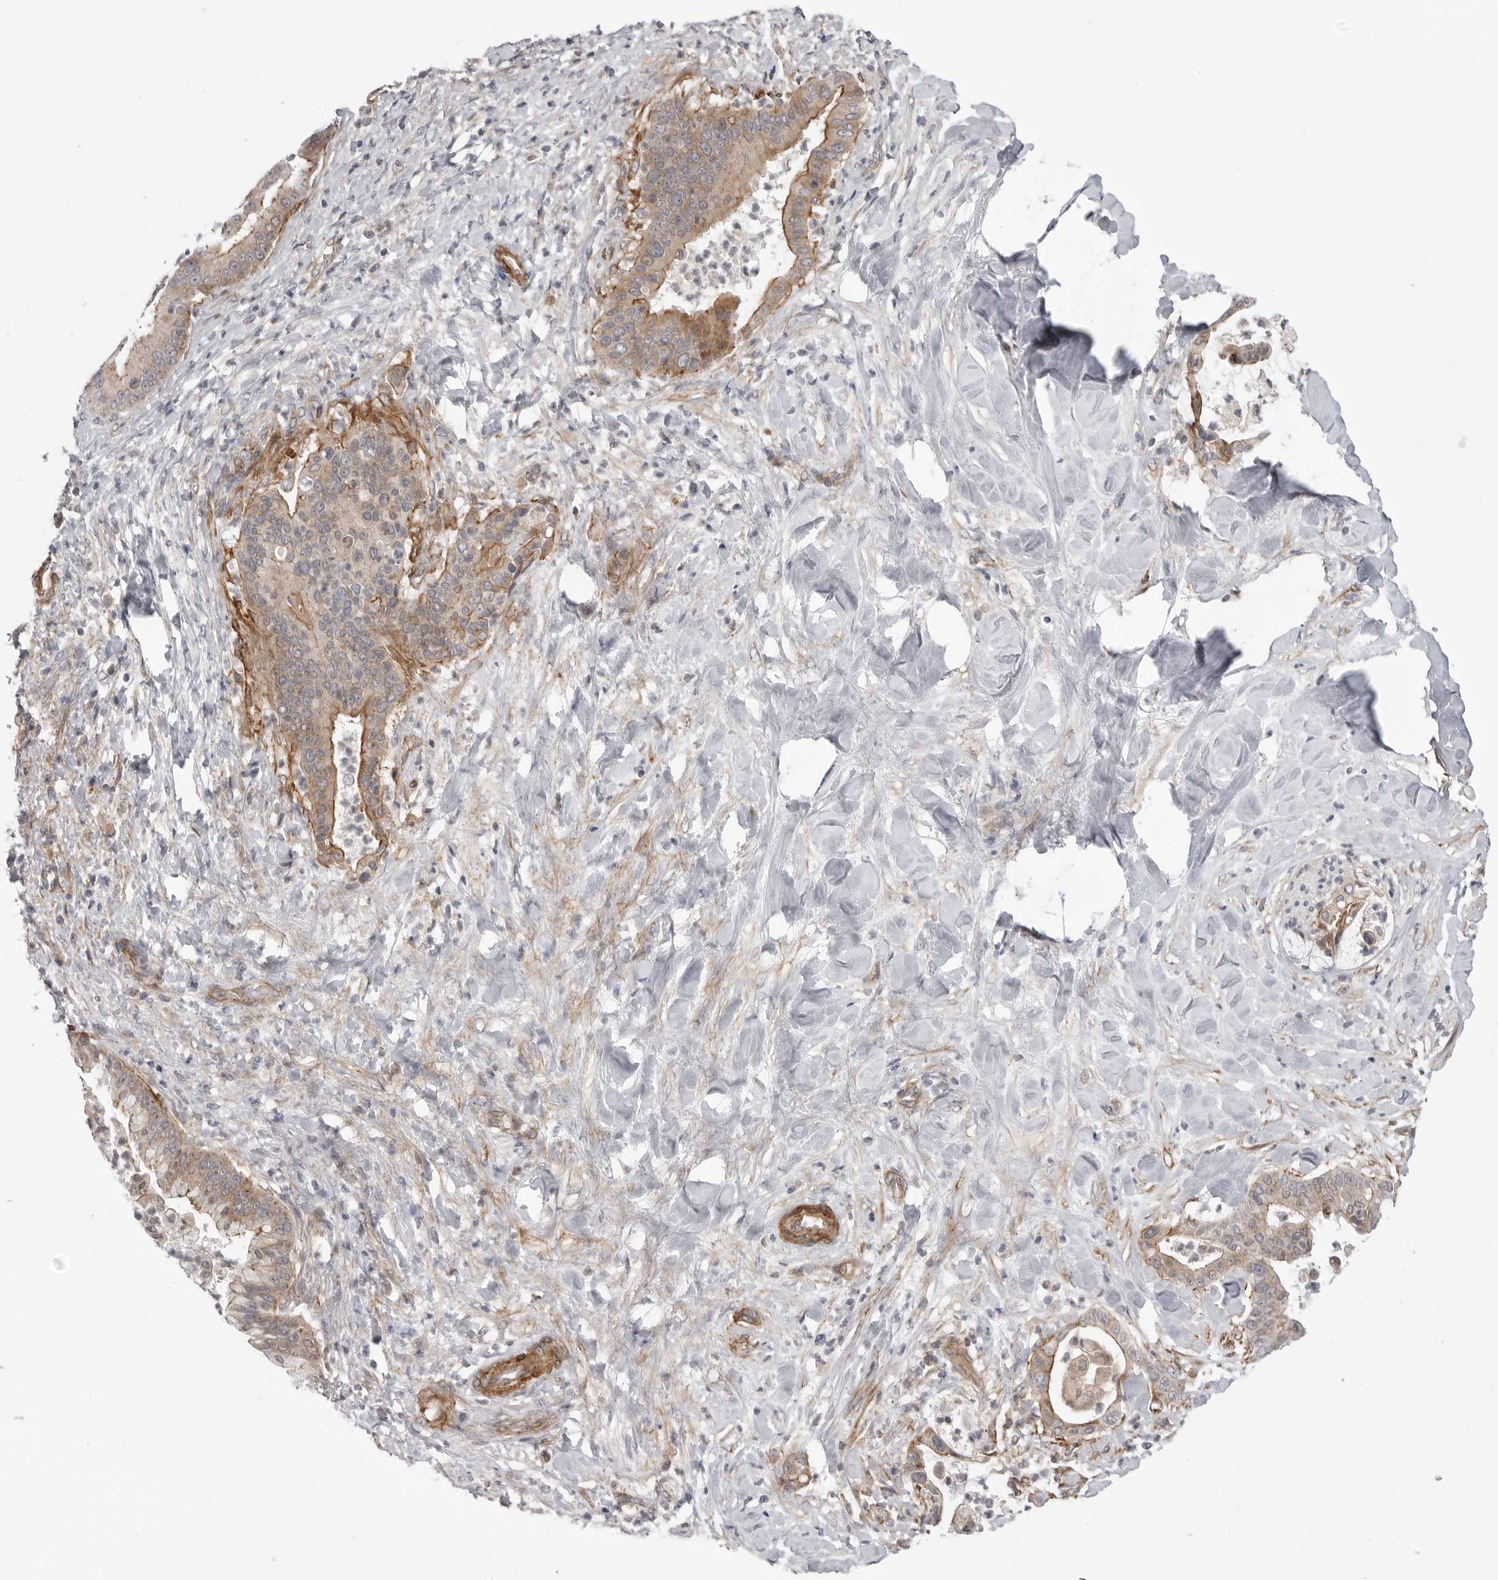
{"staining": {"intensity": "moderate", "quantity": ">75%", "location": "cytoplasmic/membranous"}, "tissue": "liver cancer", "cell_type": "Tumor cells", "image_type": "cancer", "snomed": [{"axis": "morphology", "description": "Cholangiocarcinoma"}, {"axis": "topography", "description": "Liver"}], "caption": "High-power microscopy captured an immunohistochemistry (IHC) image of liver cholangiocarcinoma, revealing moderate cytoplasmic/membranous expression in about >75% of tumor cells.", "gene": "SCP2", "patient": {"sex": "female", "age": 54}}